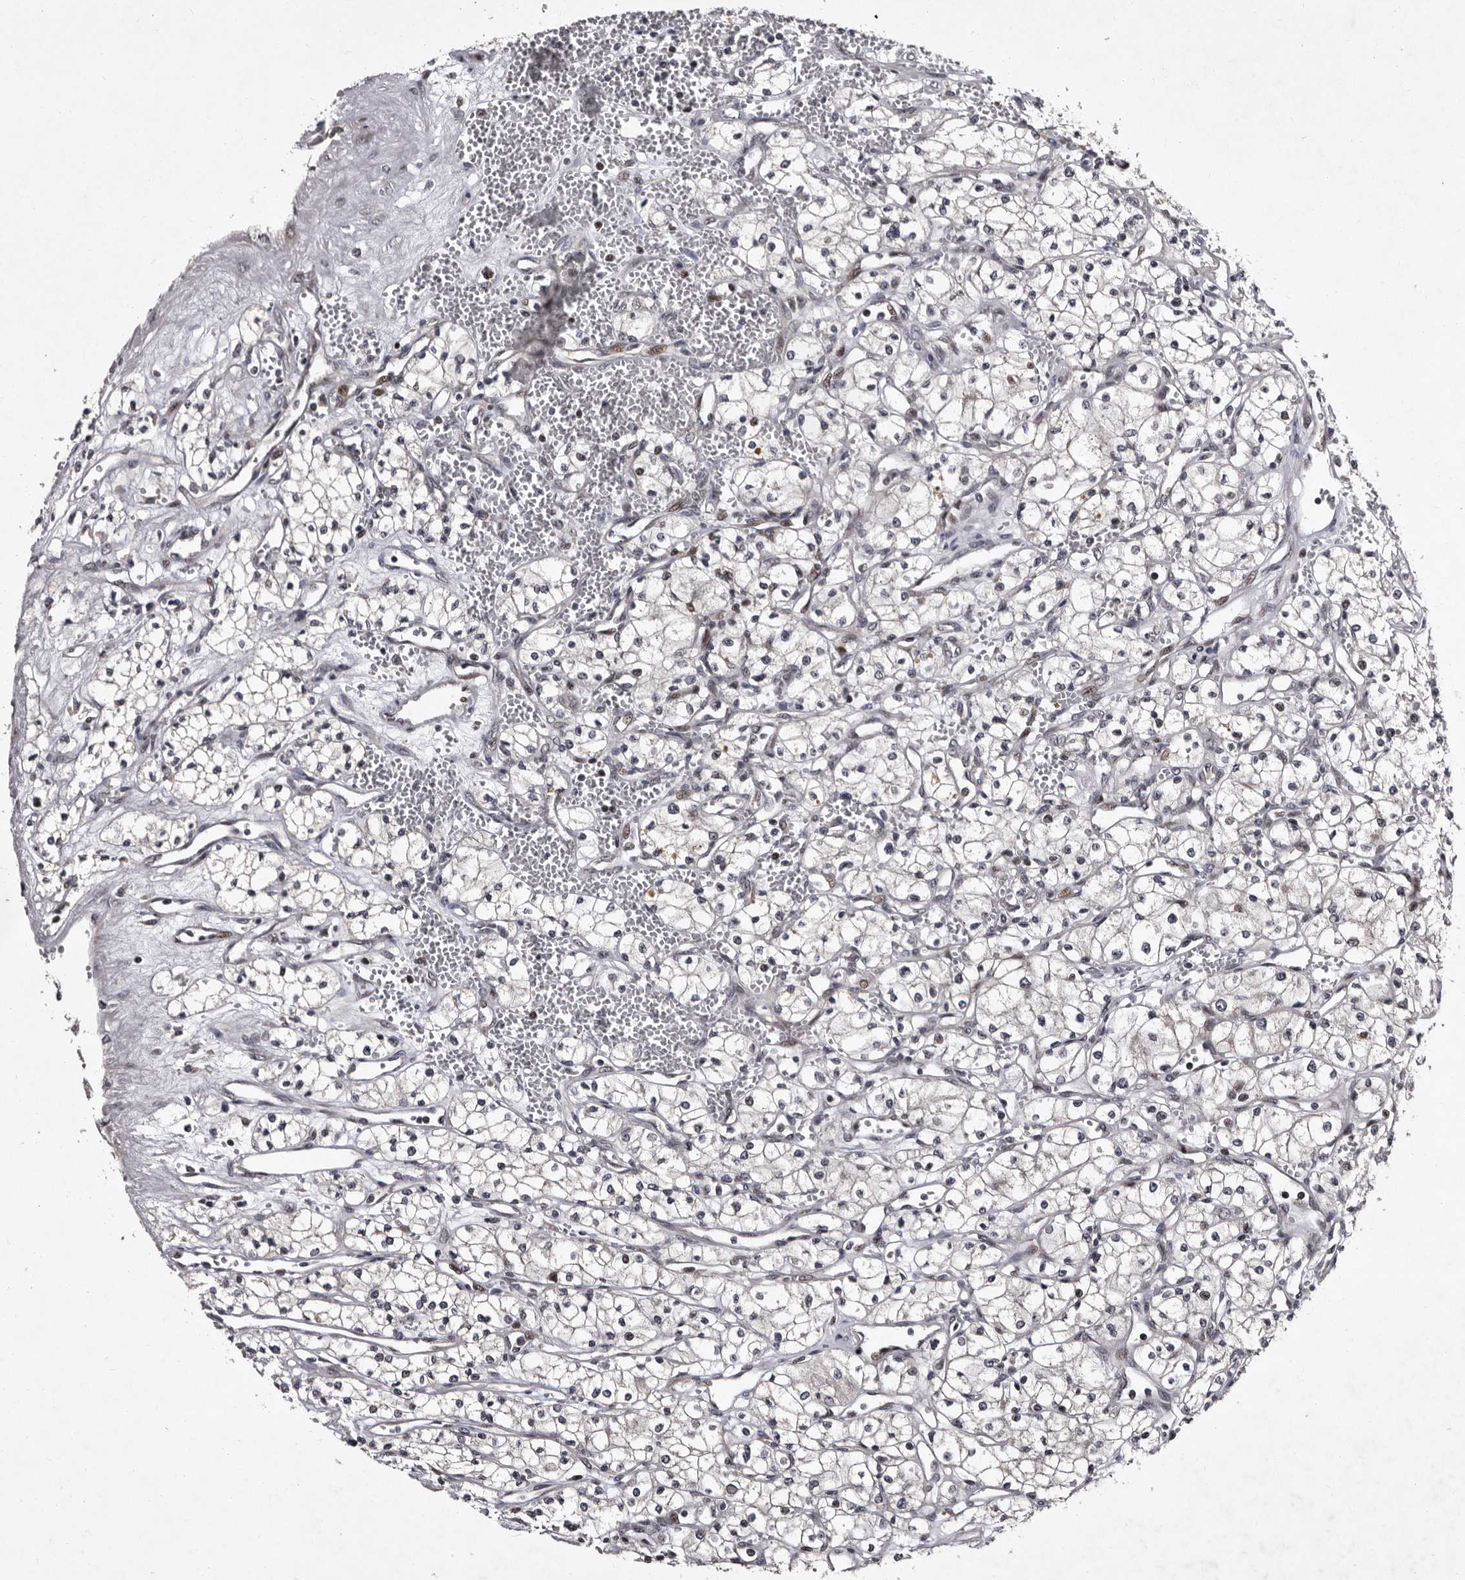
{"staining": {"intensity": "negative", "quantity": "none", "location": "none"}, "tissue": "renal cancer", "cell_type": "Tumor cells", "image_type": "cancer", "snomed": [{"axis": "morphology", "description": "Adenocarcinoma, NOS"}, {"axis": "topography", "description": "Kidney"}], "caption": "High magnification brightfield microscopy of renal cancer (adenocarcinoma) stained with DAB (3,3'-diaminobenzidine) (brown) and counterstained with hematoxylin (blue): tumor cells show no significant positivity. (Immunohistochemistry, brightfield microscopy, high magnification).", "gene": "TNKS", "patient": {"sex": "male", "age": 59}}